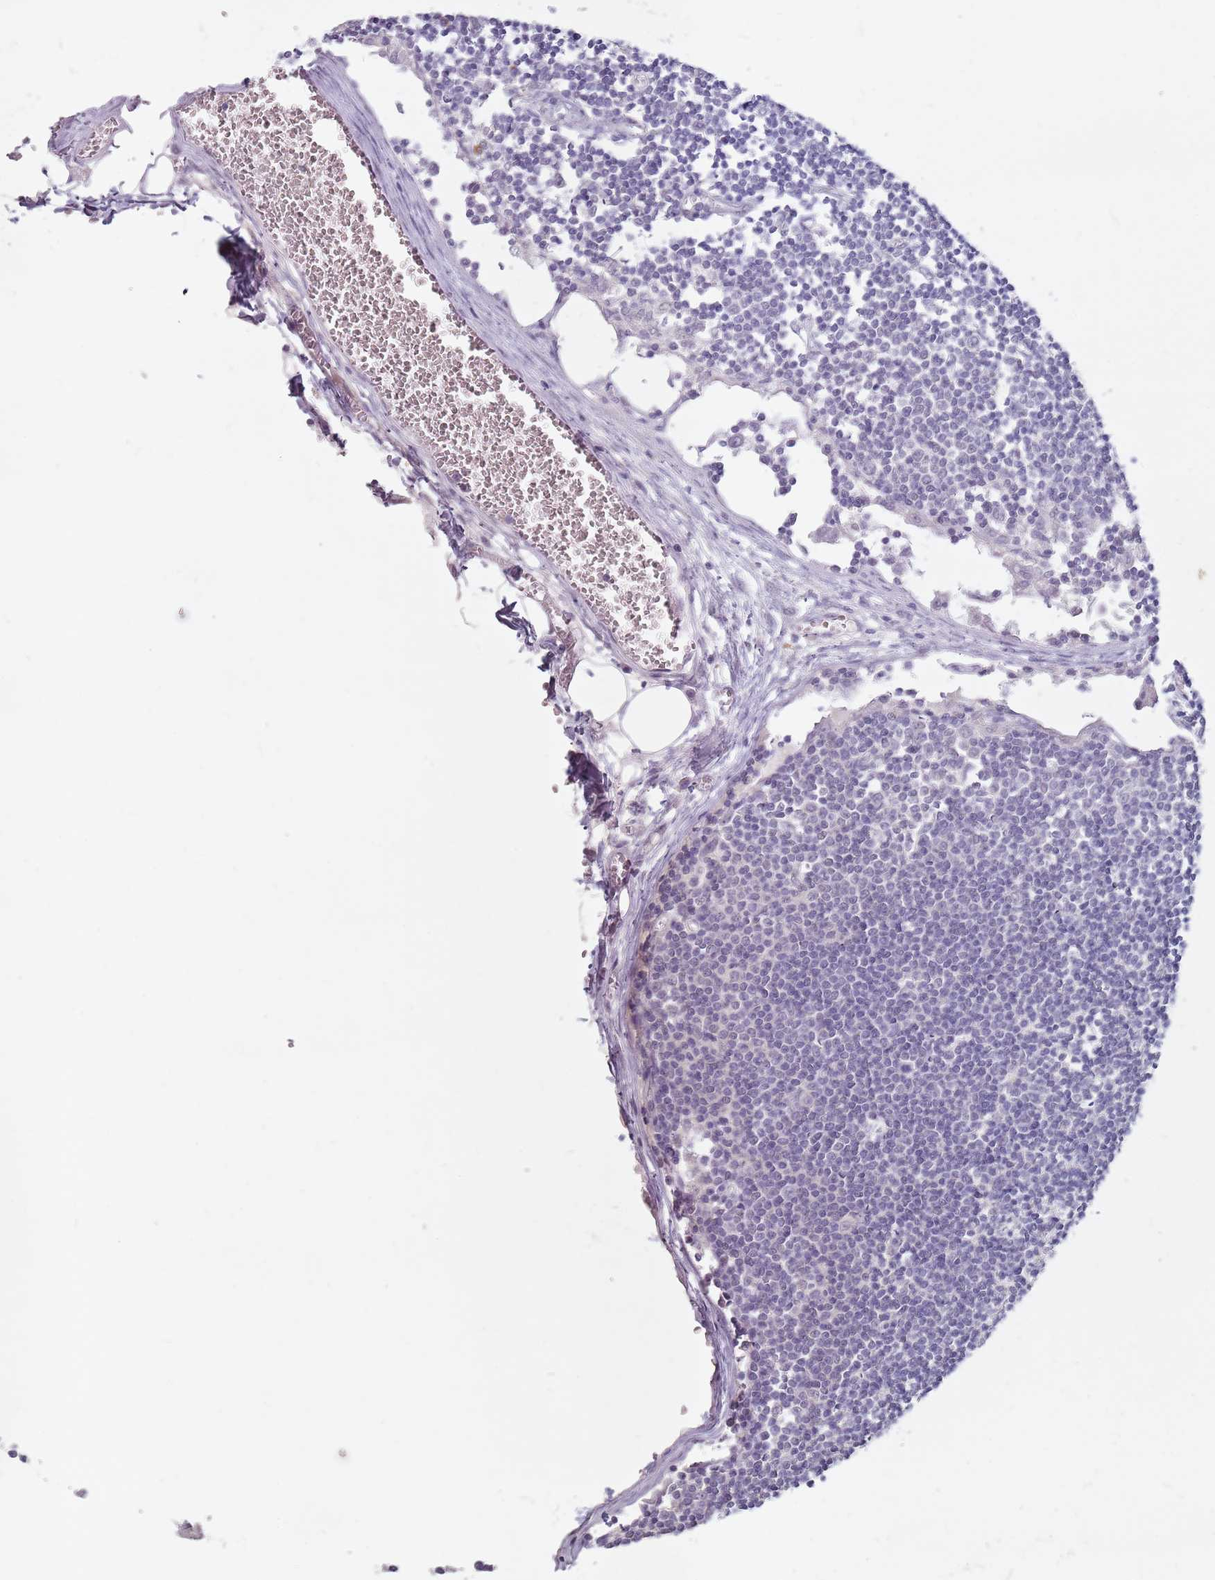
{"staining": {"intensity": "moderate", "quantity": "<25%", "location": "cytoplasmic/membranous"}, "tissue": "lymph node", "cell_type": "Germinal center cells", "image_type": "normal", "snomed": [{"axis": "morphology", "description": "Normal tissue, NOS"}, {"axis": "topography", "description": "Lymph node"}], "caption": "An immunohistochemistry (IHC) histopathology image of unremarkable tissue is shown. Protein staining in brown shows moderate cytoplasmic/membranous positivity in lymph node within germinal center cells.", "gene": "STYK1", "patient": {"sex": "female", "age": 11}}